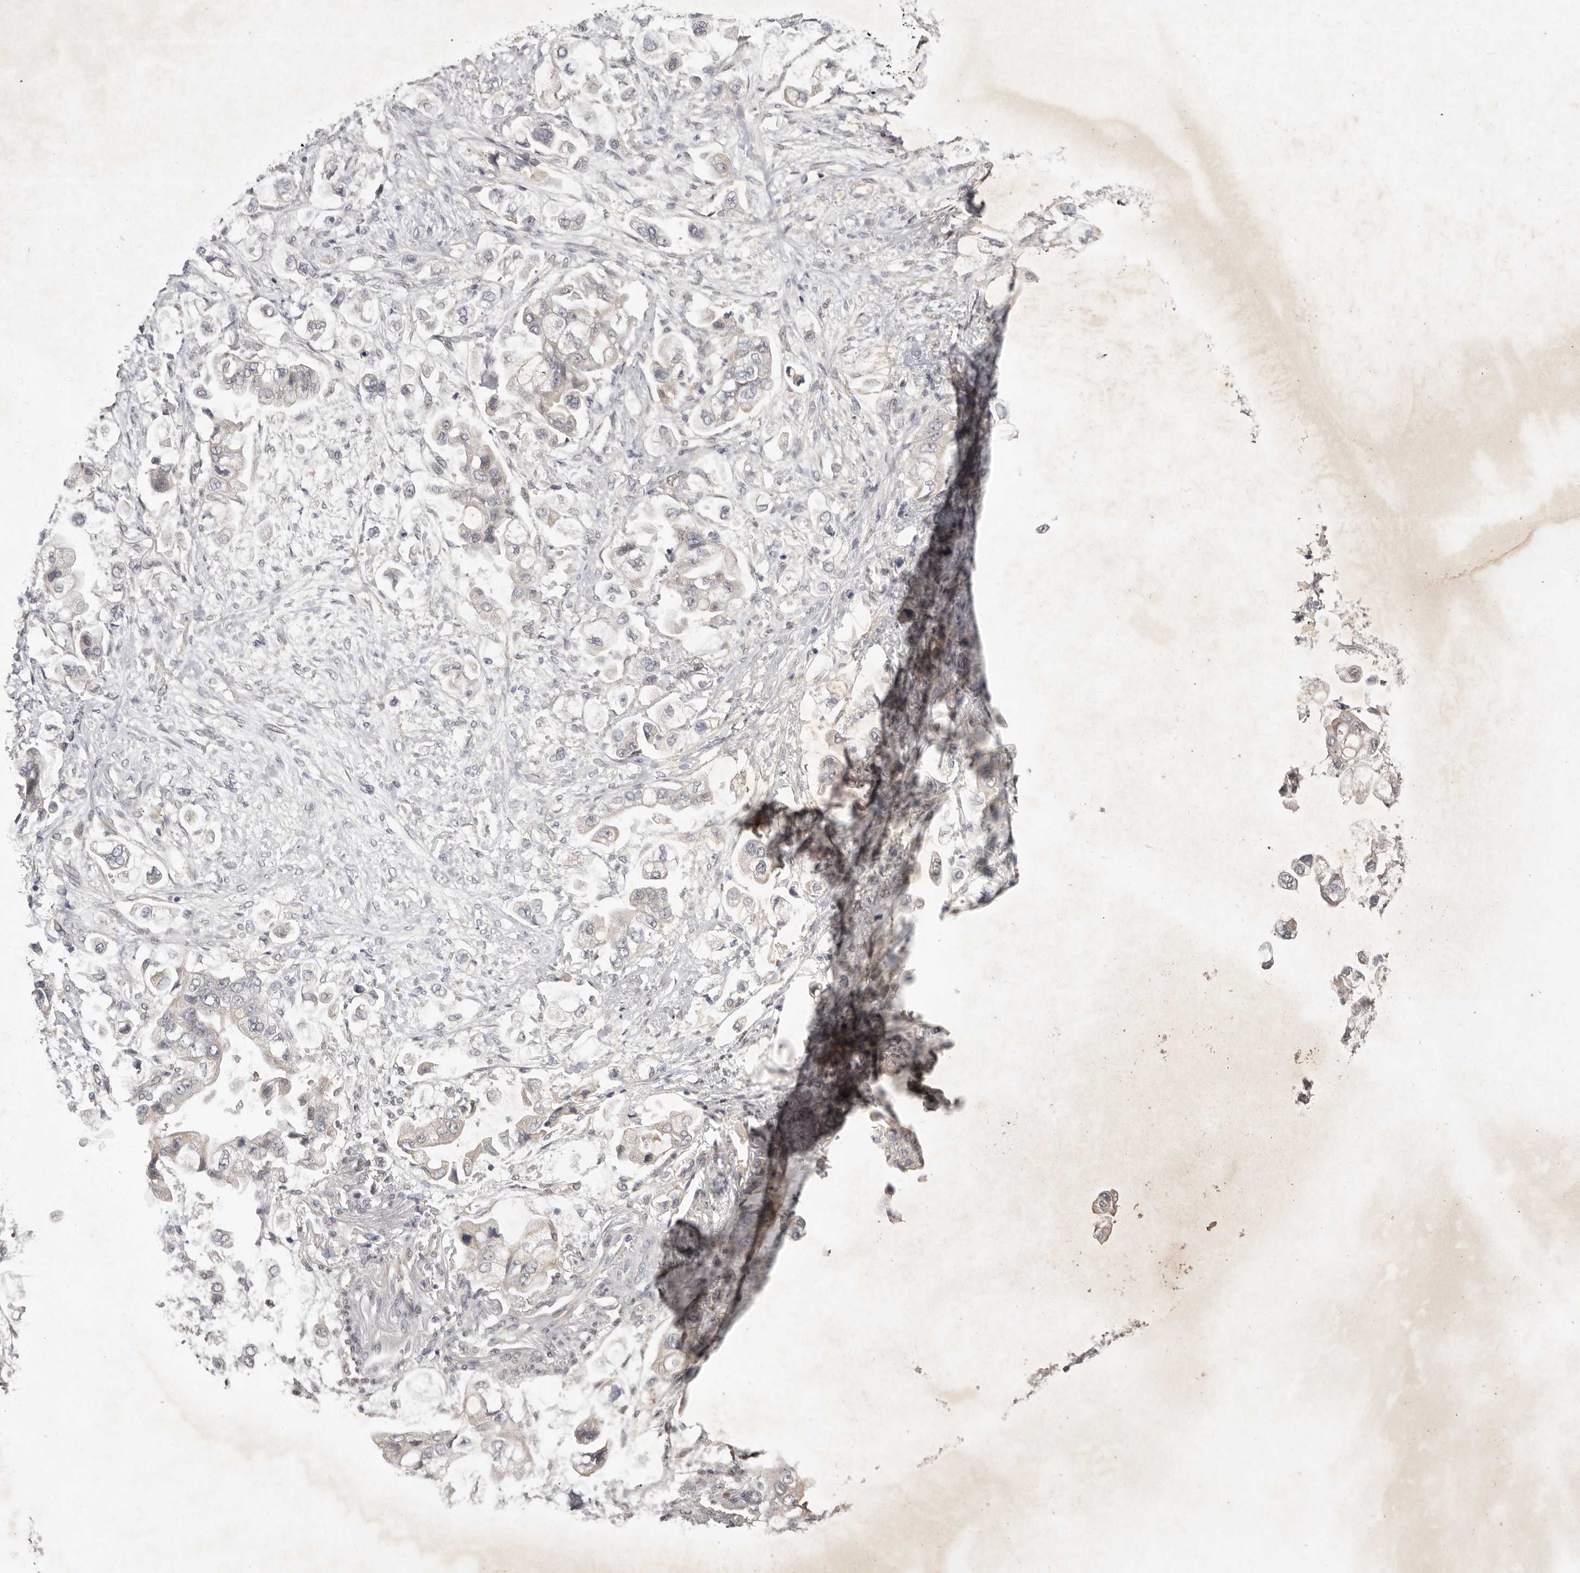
{"staining": {"intensity": "negative", "quantity": "none", "location": "none"}, "tissue": "stomach cancer", "cell_type": "Tumor cells", "image_type": "cancer", "snomed": [{"axis": "morphology", "description": "Adenocarcinoma, NOS"}, {"axis": "topography", "description": "Stomach"}], "caption": "Immunohistochemistry (IHC) micrograph of human stomach cancer (adenocarcinoma) stained for a protein (brown), which exhibits no staining in tumor cells.", "gene": "NSUN4", "patient": {"sex": "male", "age": 62}}